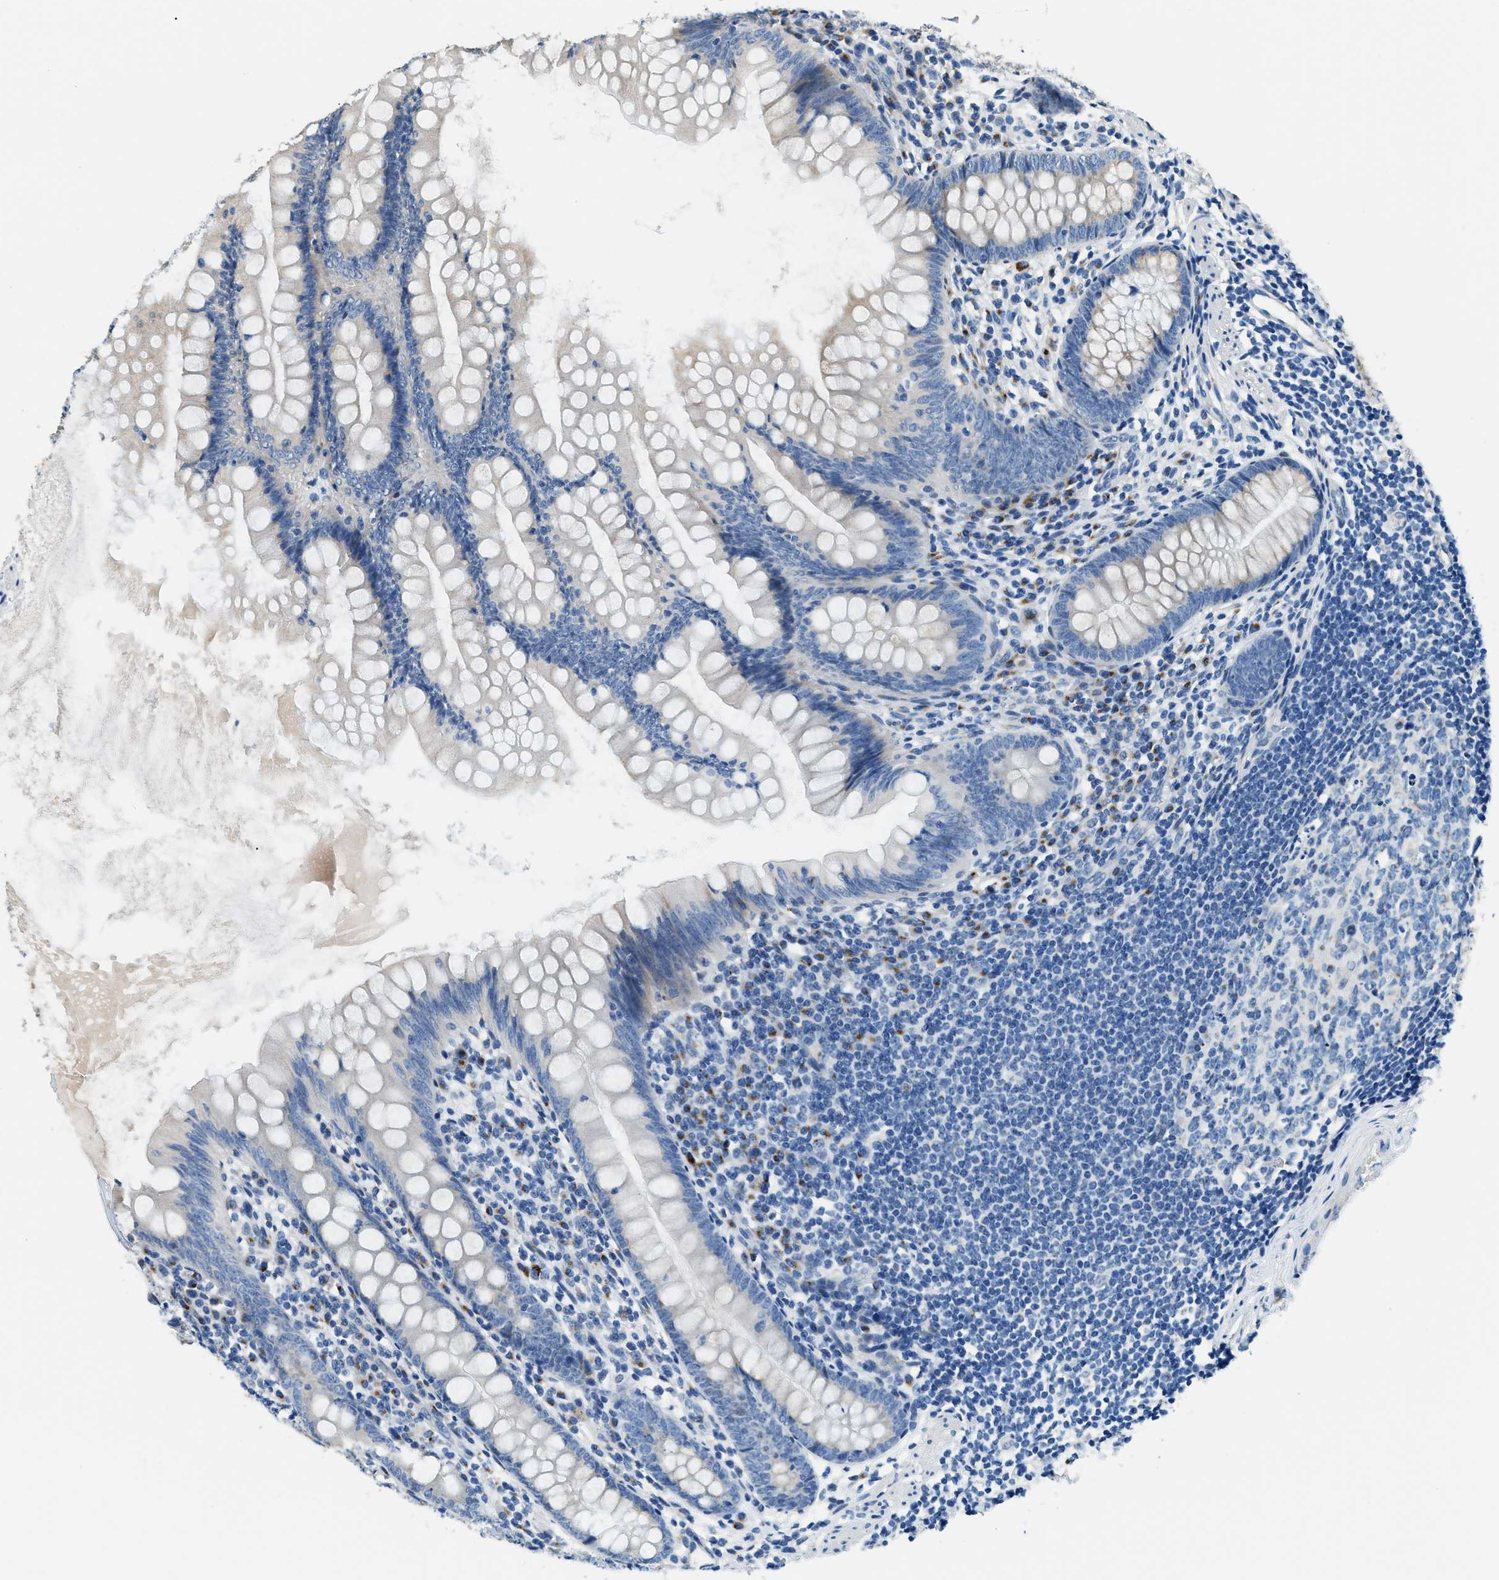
{"staining": {"intensity": "negative", "quantity": "none", "location": "none"}, "tissue": "appendix", "cell_type": "Glandular cells", "image_type": "normal", "snomed": [{"axis": "morphology", "description": "Normal tissue, NOS"}, {"axis": "topography", "description": "Appendix"}], "caption": "Photomicrograph shows no protein expression in glandular cells of unremarkable appendix.", "gene": "FUT8", "patient": {"sex": "female", "age": 77}}